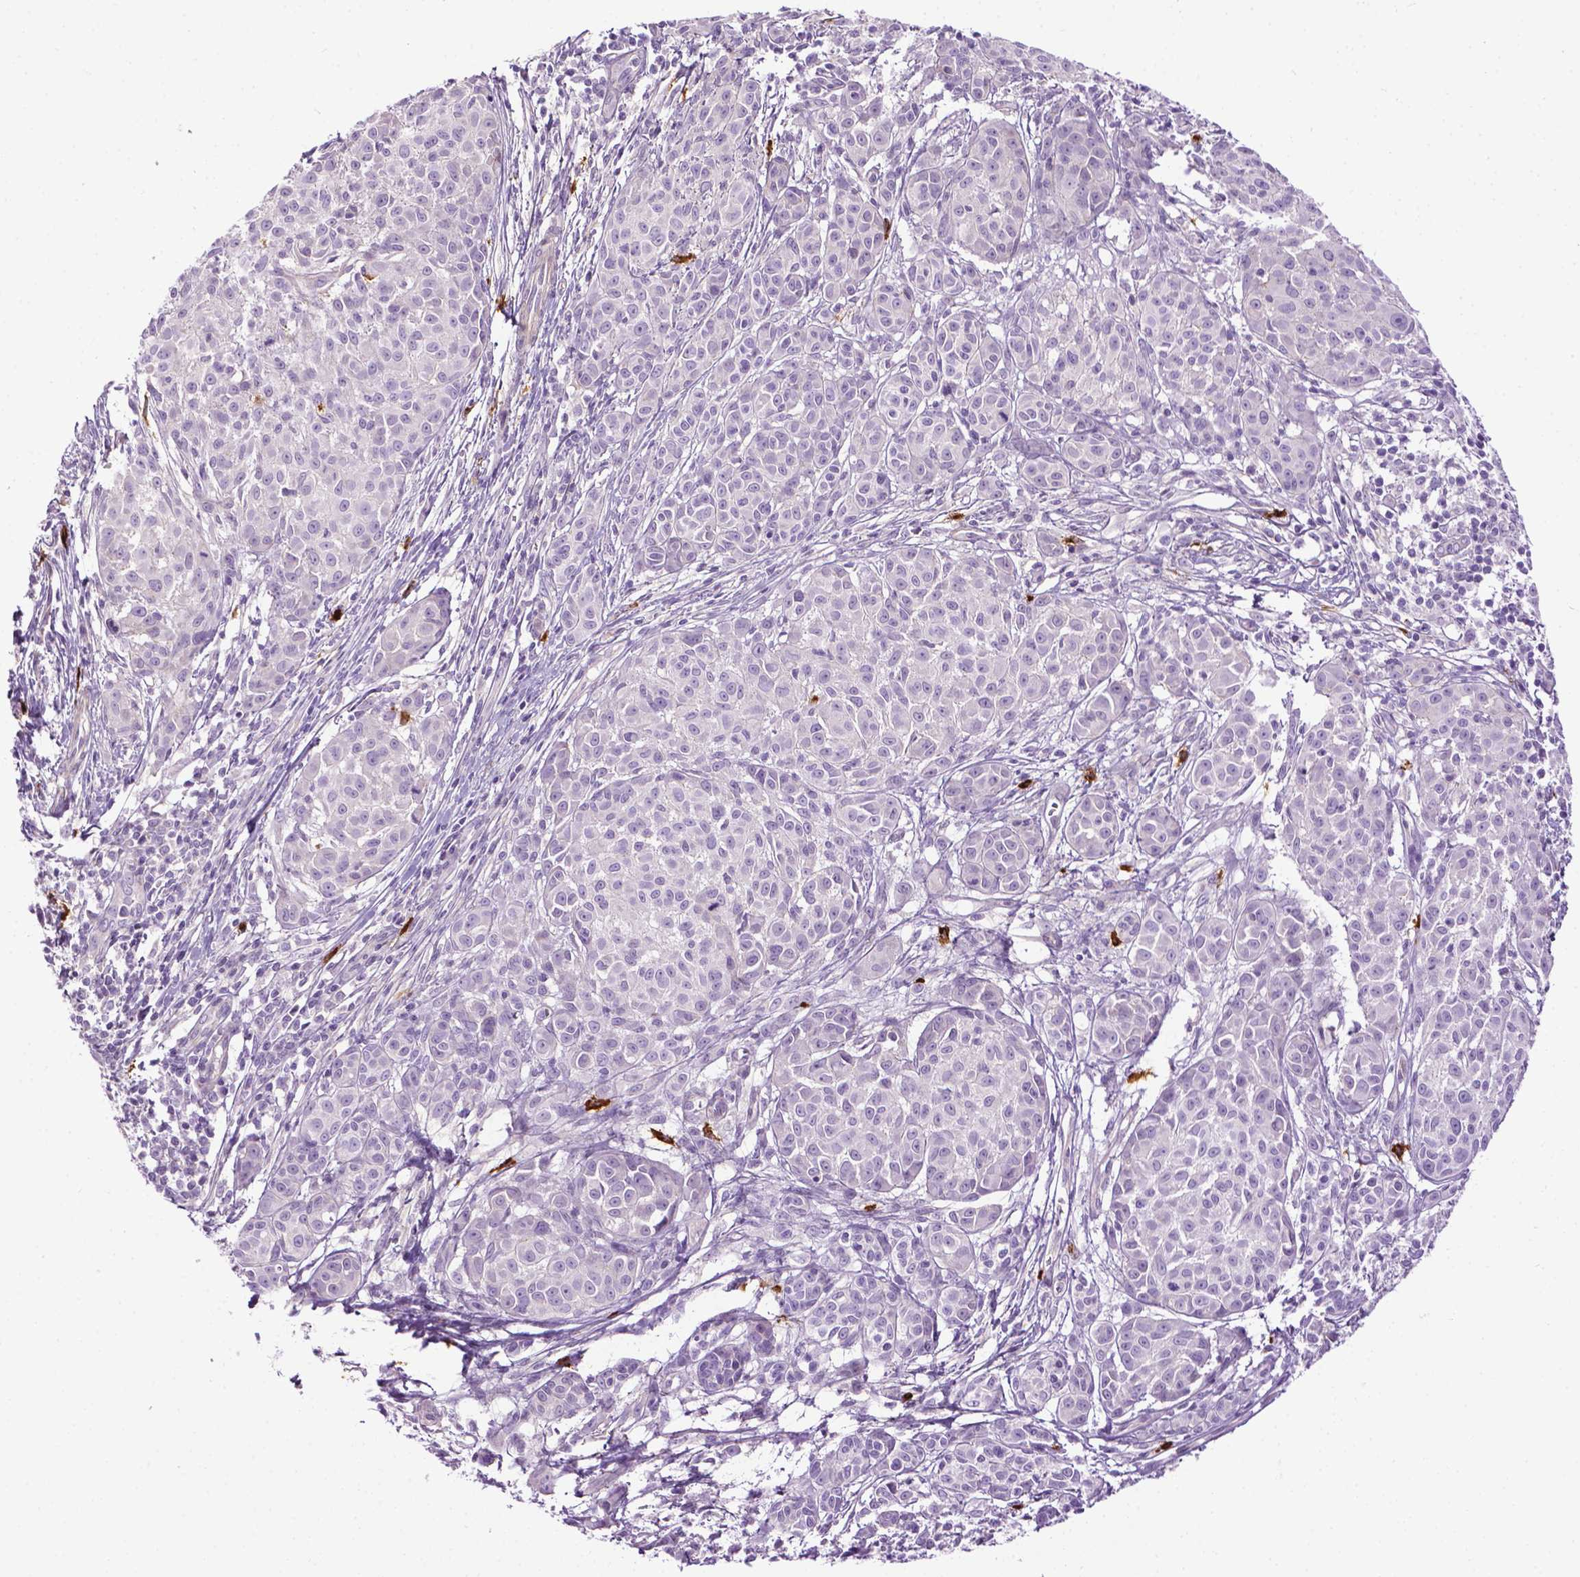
{"staining": {"intensity": "negative", "quantity": "none", "location": "none"}, "tissue": "melanoma", "cell_type": "Tumor cells", "image_type": "cancer", "snomed": [{"axis": "morphology", "description": "Malignant melanoma, NOS"}, {"axis": "topography", "description": "Skin"}], "caption": "There is no significant staining in tumor cells of malignant melanoma. (Immunohistochemistry (ihc), brightfield microscopy, high magnification).", "gene": "SPECC1L", "patient": {"sex": "male", "age": 48}}